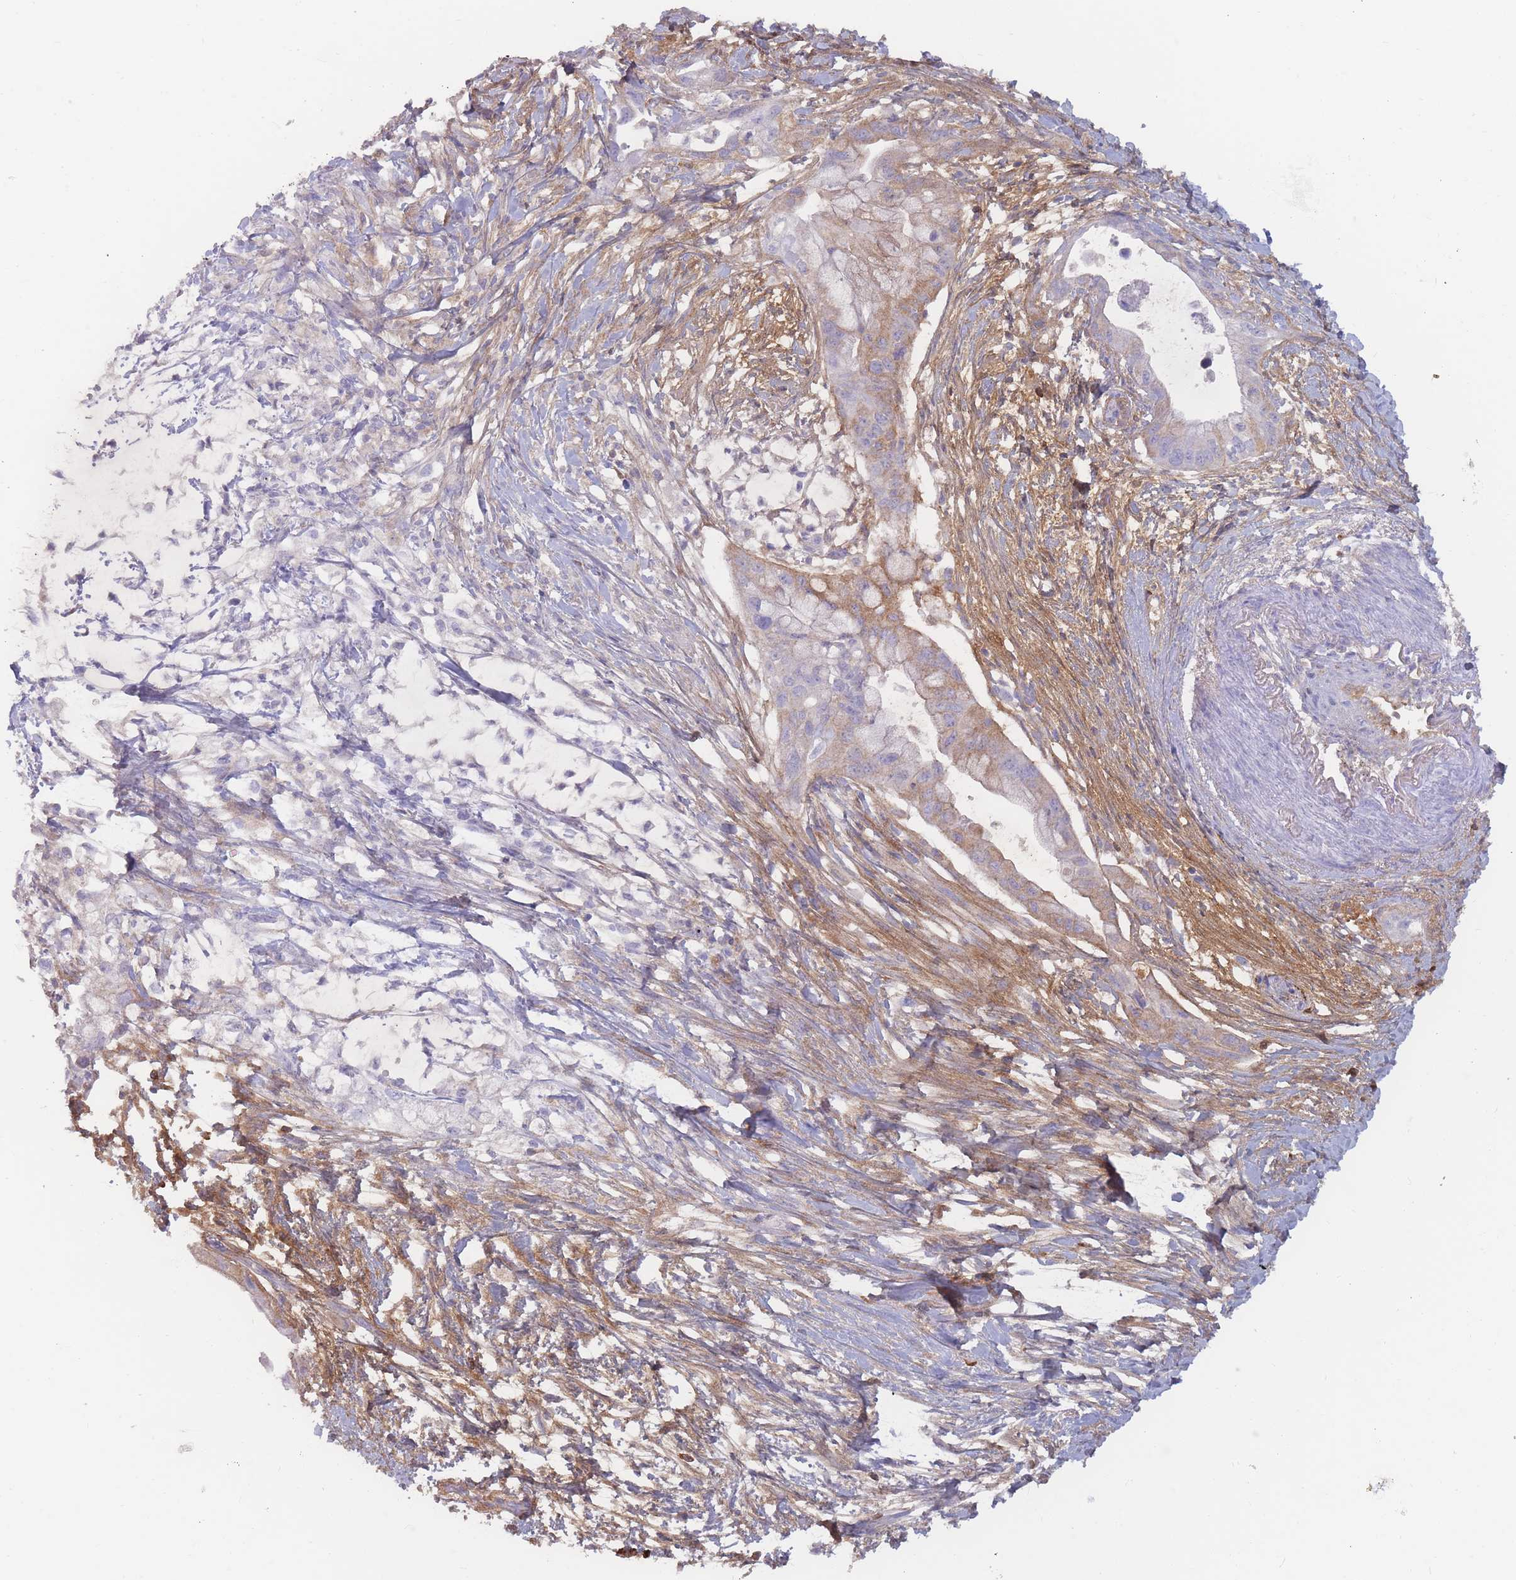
{"staining": {"intensity": "weak", "quantity": "<25%", "location": "cytoplasmic/membranous"}, "tissue": "pancreatic cancer", "cell_type": "Tumor cells", "image_type": "cancer", "snomed": [{"axis": "morphology", "description": "Adenocarcinoma, NOS"}, {"axis": "topography", "description": "Pancreas"}], "caption": "Protein analysis of pancreatic cancer (adenocarcinoma) exhibits no significant positivity in tumor cells.", "gene": "PRG4", "patient": {"sex": "male", "age": 48}}